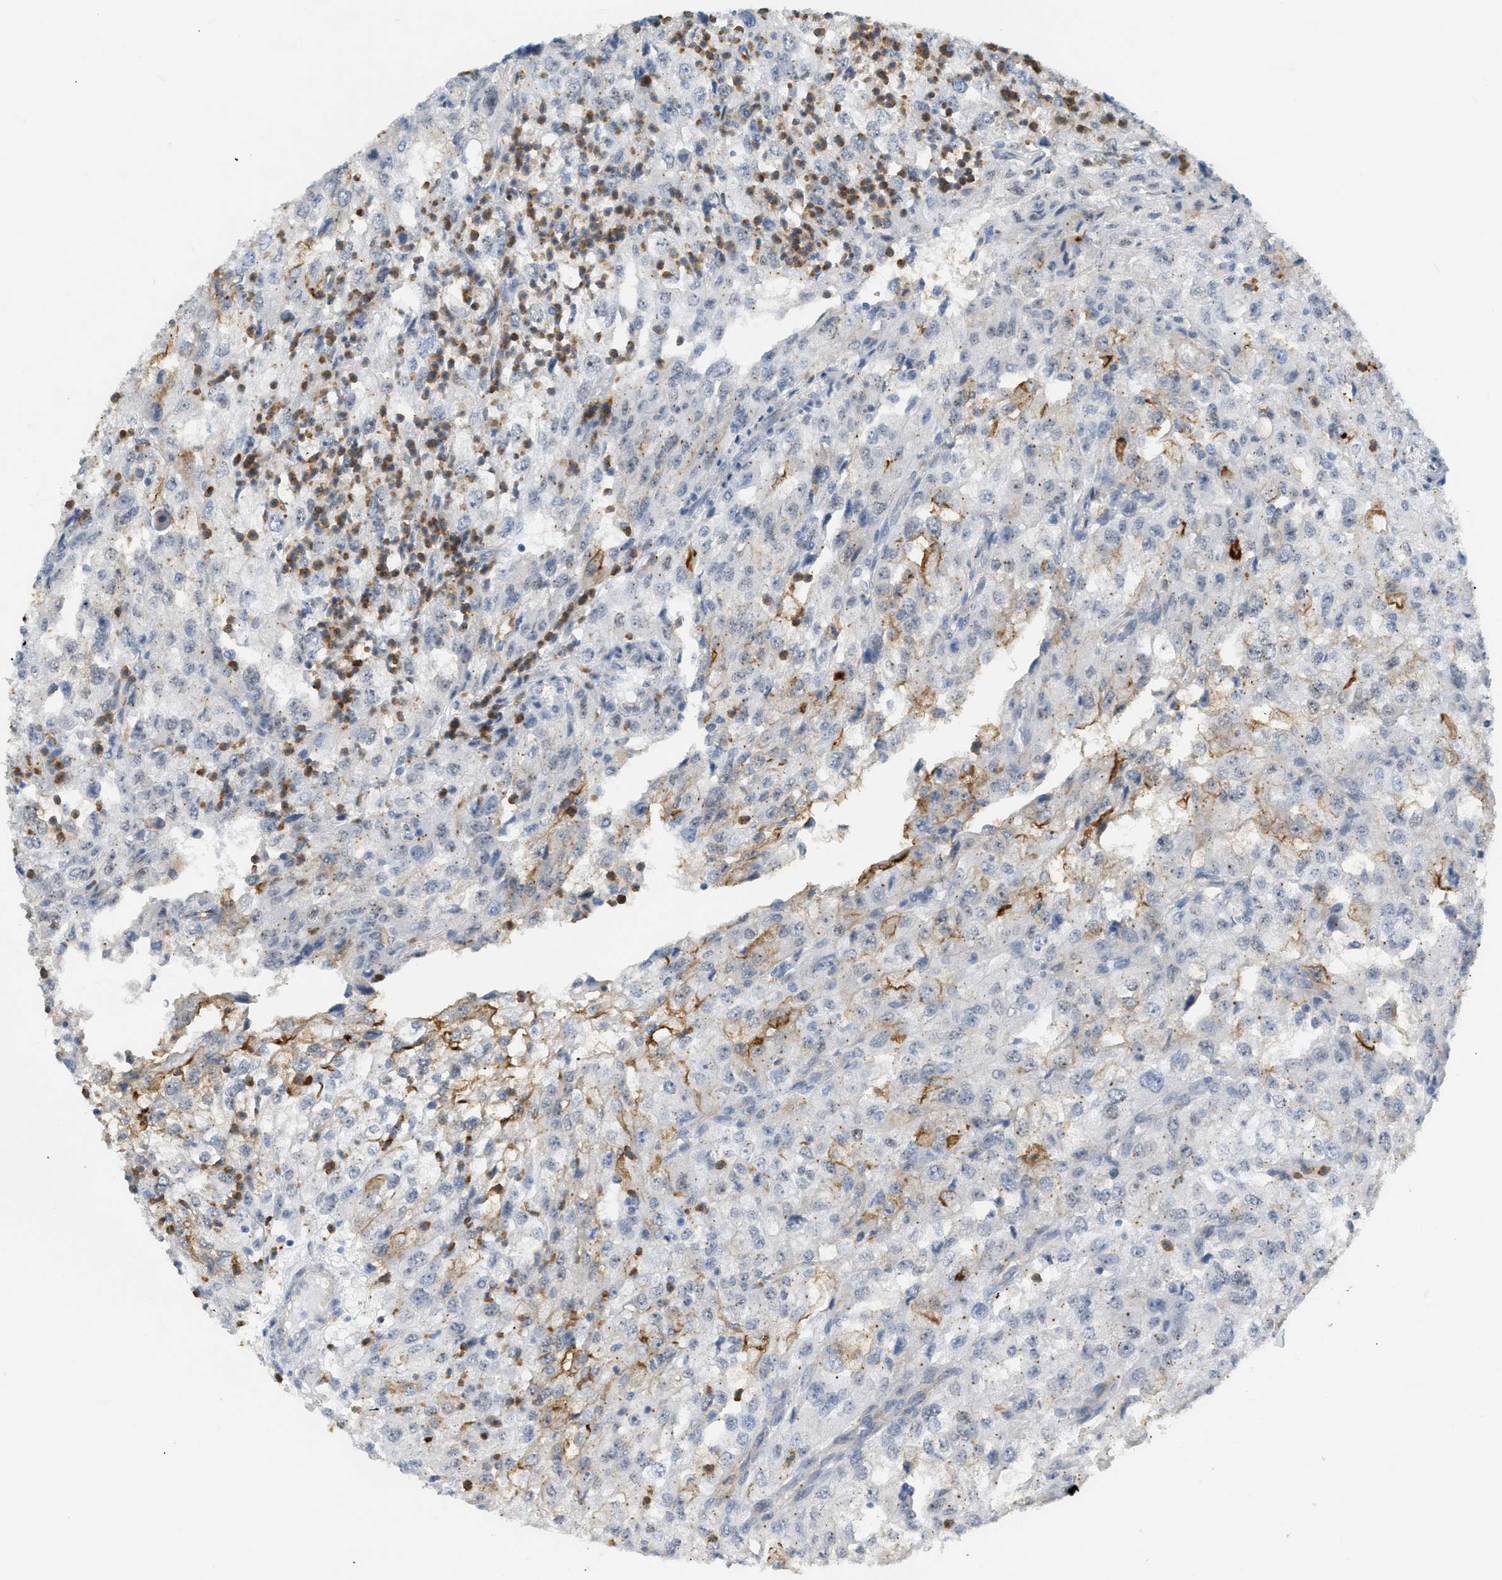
{"staining": {"intensity": "negative", "quantity": "none", "location": "none"}, "tissue": "renal cancer", "cell_type": "Tumor cells", "image_type": "cancer", "snomed": [{"axis": "morphology", "description": "Adenocarcinoma, NOS"}, {"axis": "topography", "description": "Kidney"}], "caption": "There is no significant positivity in tumor cells of adenocarcinoma (renal). (DAB (3,3'-diaminobenzidine) IHC, high magnification).", "gene": "ZNF408", "patient": {"sex": "female", "age": 54}}